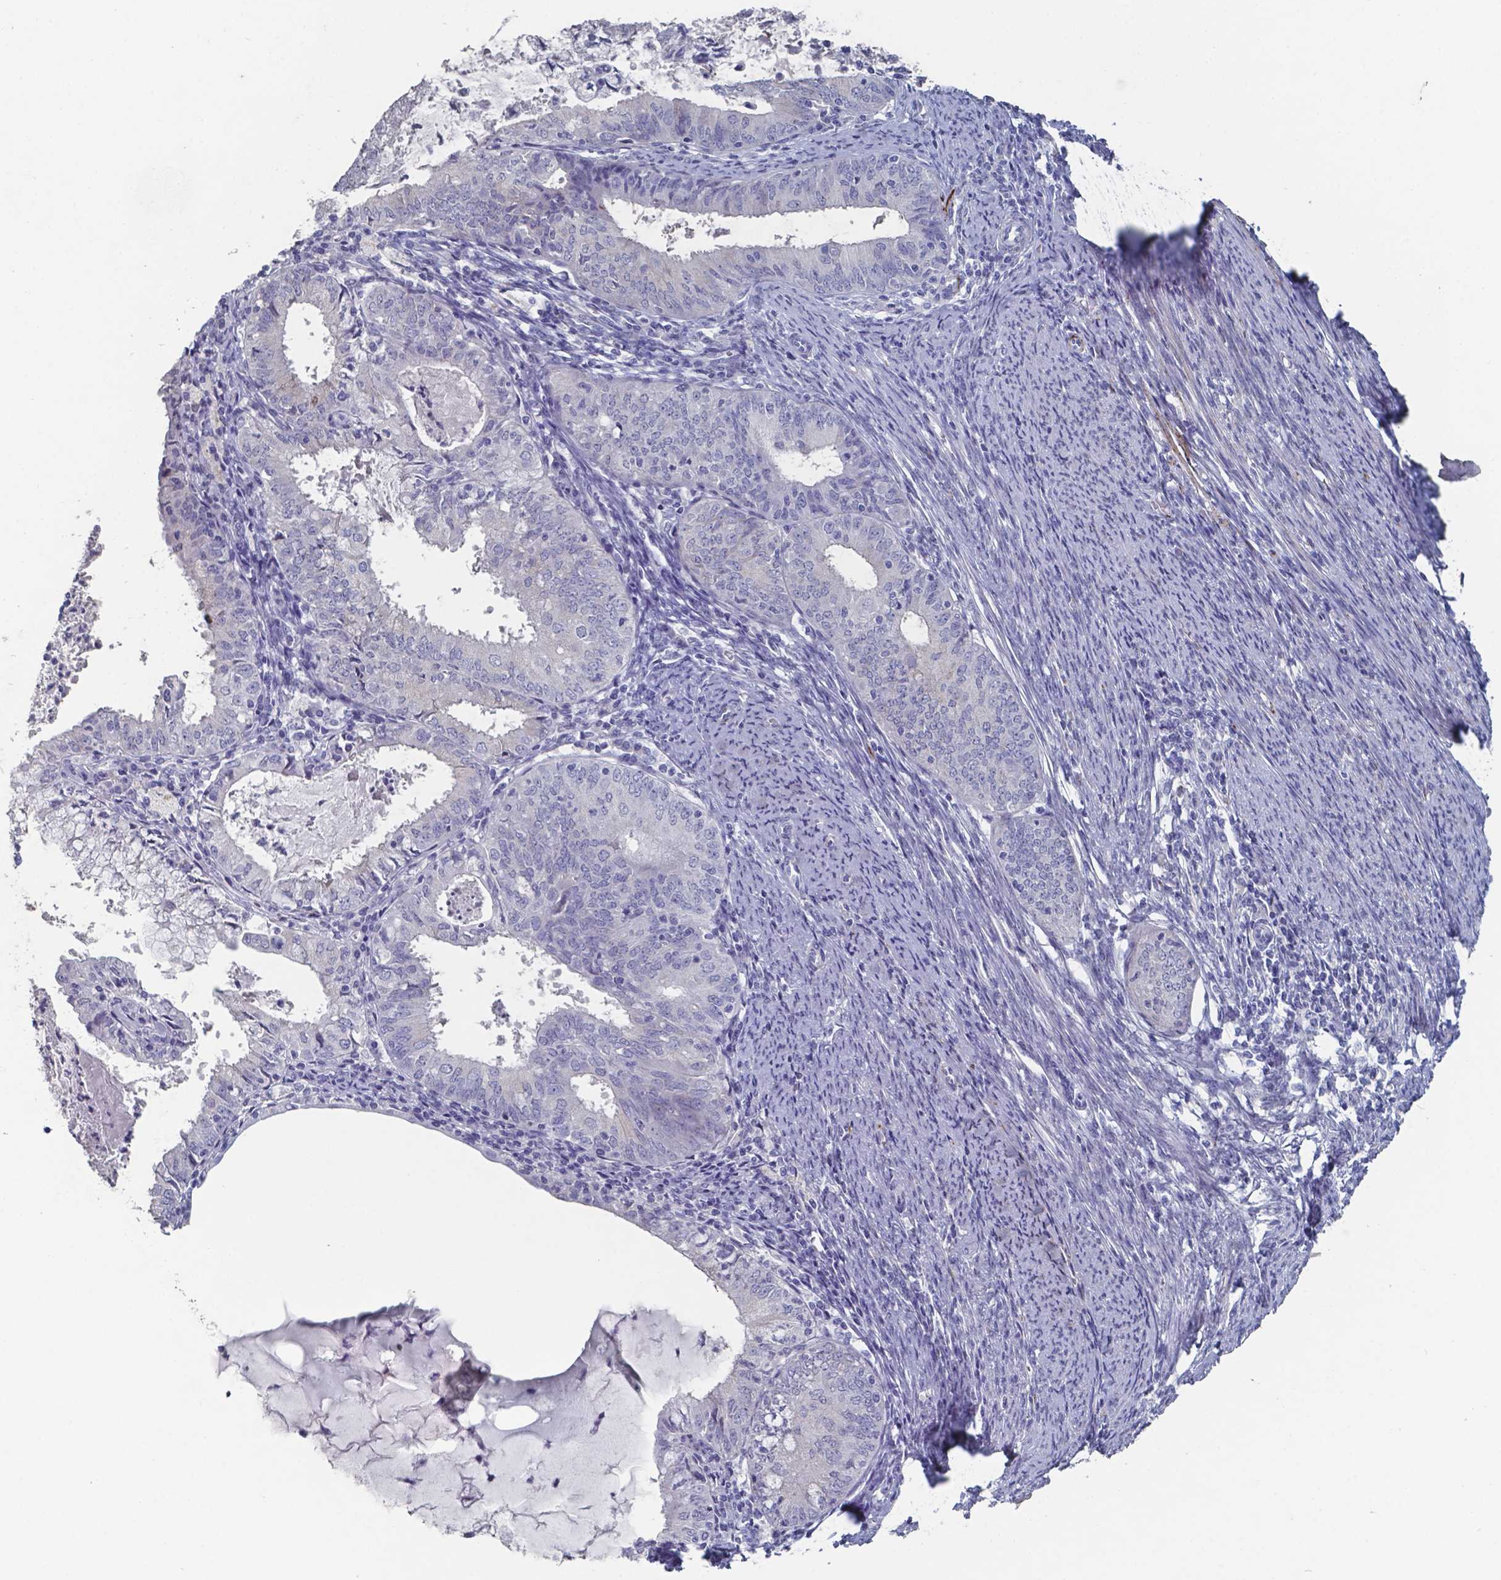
{"staining": {"intensity": "negative", "quantity": "none", "location": "none"}, "tissue": "endometrial cancer", "cell_type": "Tumor cells", "image_type": "cancer", "snomed": [{"axis": "morphology", "description": "Adenocarcinoma, NOS"}, {"axis": "topography", "description": "Endometrium"}], "caption": "This is a image of IHC staining of adenocarcinoma (endometrial), which shows no positivity in tumor cells. (Brightfield microscopy of DAB immunohistochemistry (IHC) at high magnification).", "gene": "PLA2R1", "patient": {"sex": "female", "age": 57}}